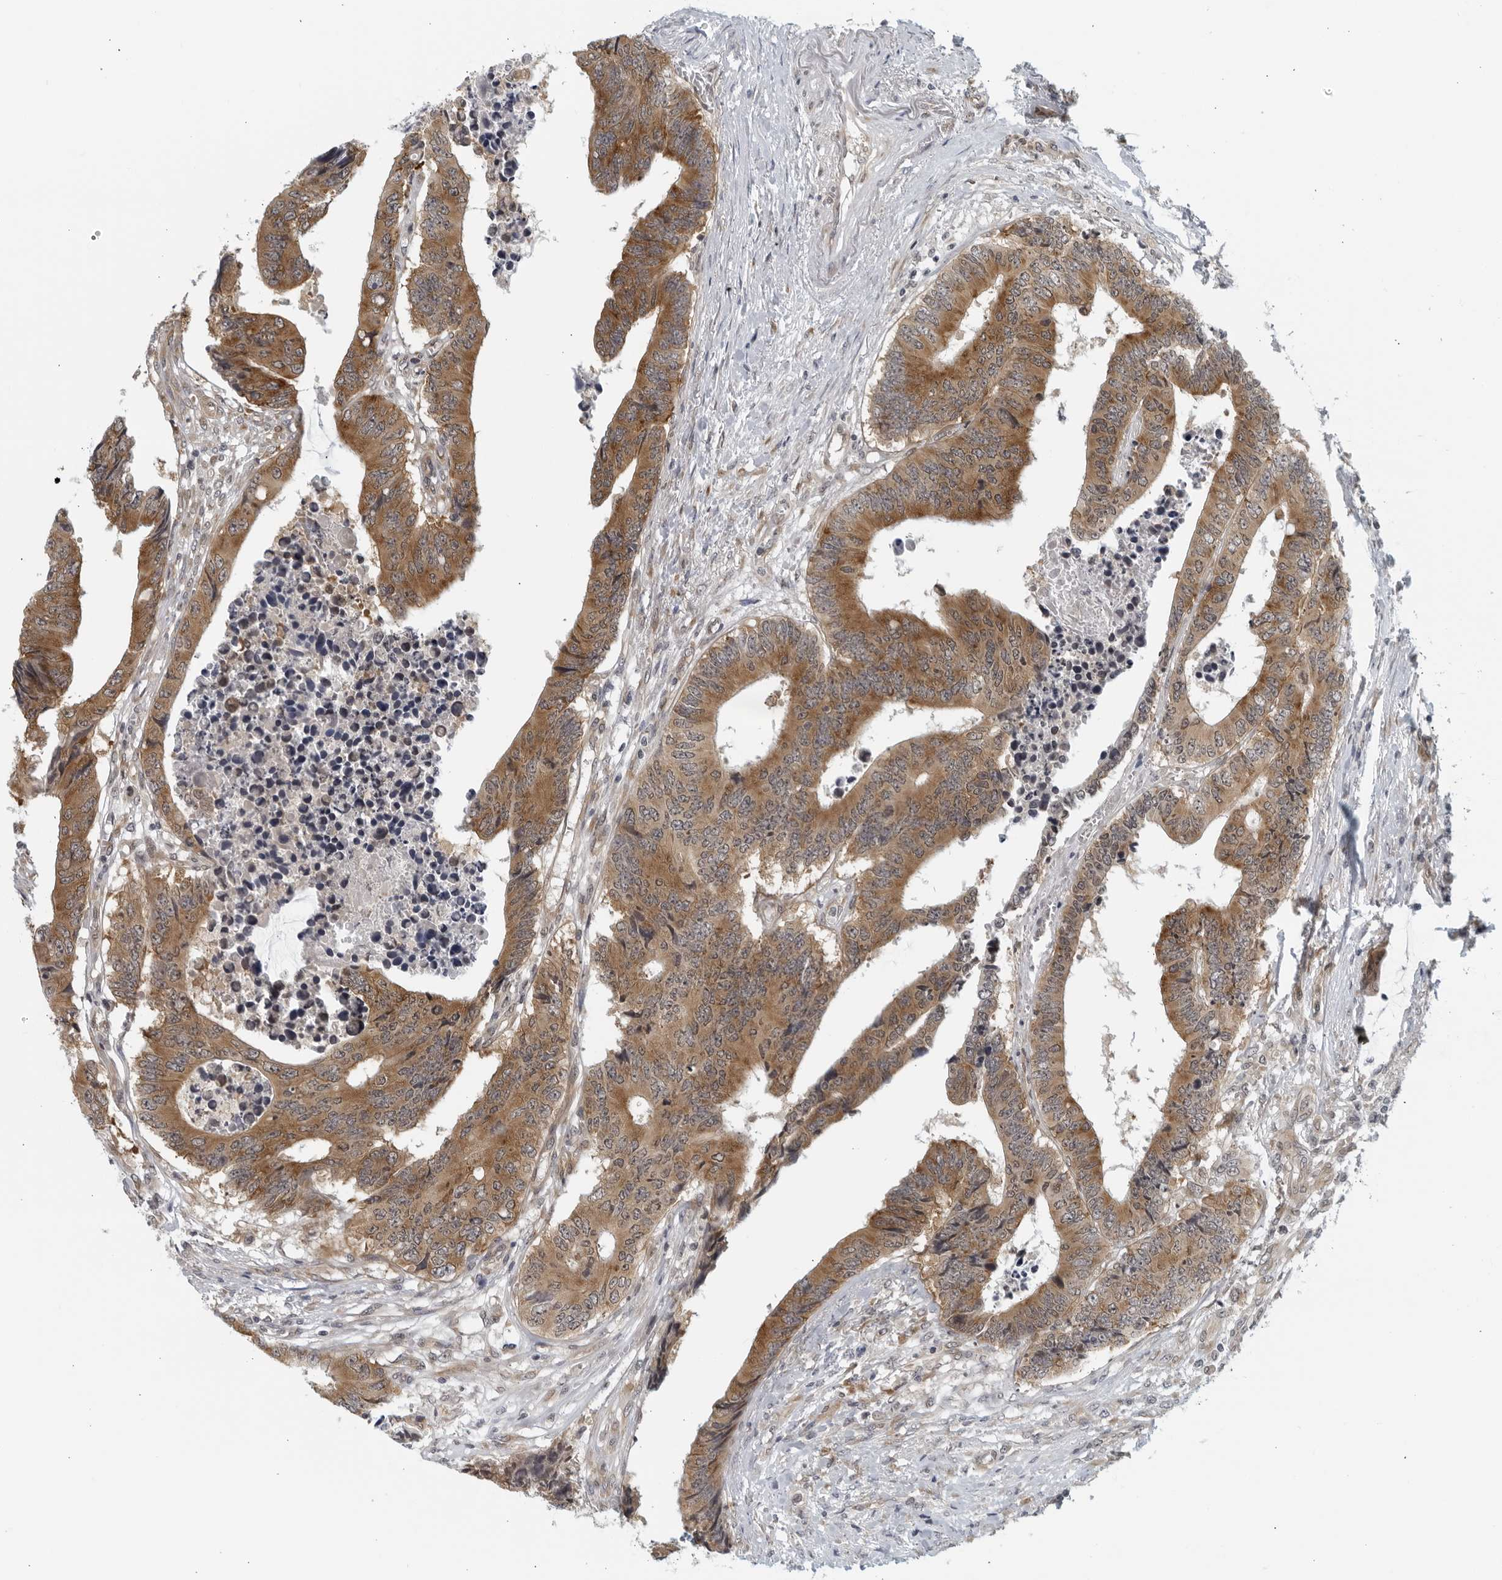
{"staining": {"intensity": "moderate", "quantity": ">75%", "location": "cytoplasmic/membranous"}, "tissue": "colorectal cancer", "cell_type": "Tumor cells", "image_type": "cancer", "snomed": [{"axis": "morphology", "description": "Adenocarcinoma, NOS"}, {"axis": "topography", "description": "Rectum"}], "caption": "Colorectal cancer was stained to show a protein in brown. There is medium levels of moderate cytoplasmic/membranous staining in approximately >75% of tumor cells.", "gene": "RC3H1", "patient": {"sex": "male", "age": 84}}